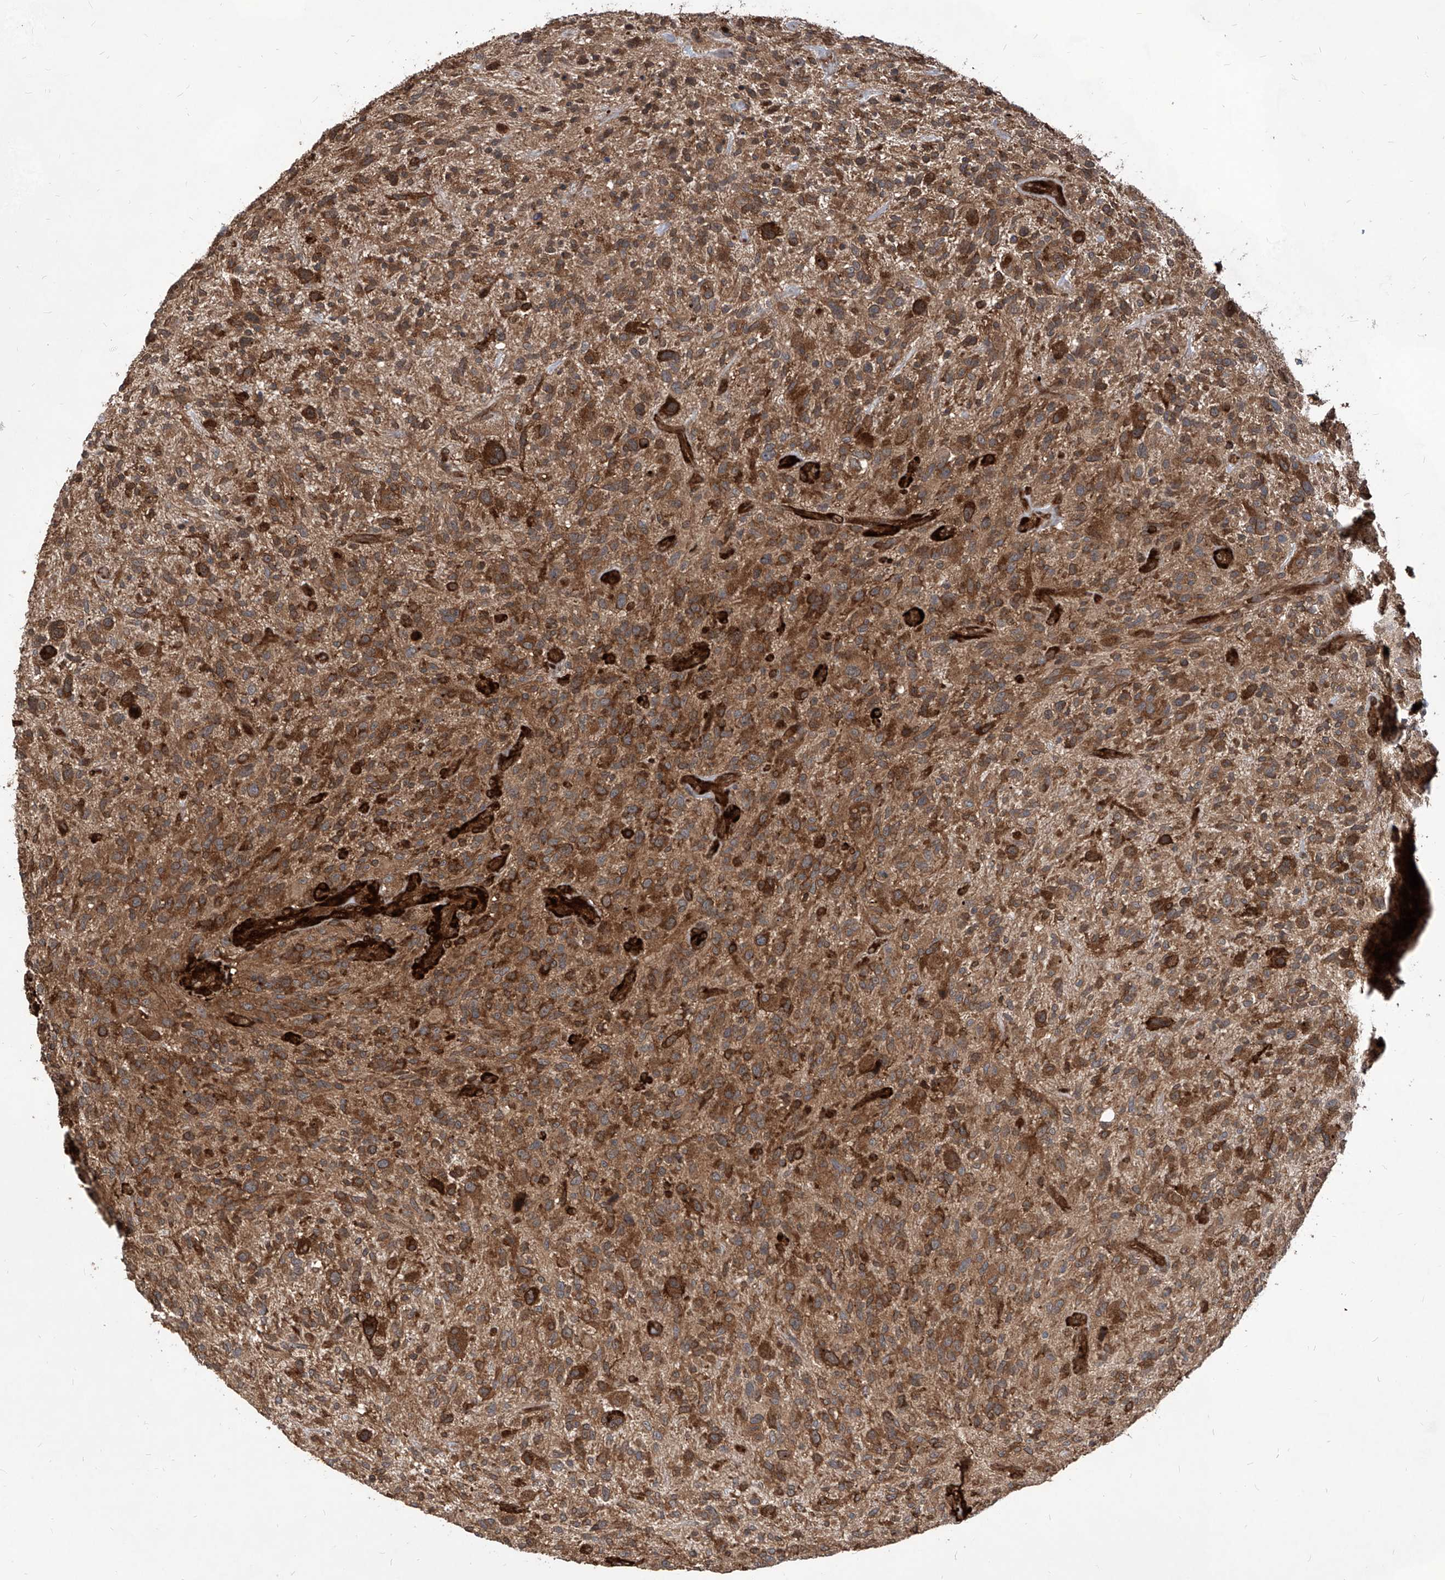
{"staining": {"intensity": "moderate", "quantity": ">75%", "location": "cytoplasmic/membranous"}, "tissue": "glioma", "cell_type": "Tumor cells", "image_type": "cancer", "snomed": [{"axis": "morphology", "description": "Glioma, malignant, High grade"}, {"axis": "topography", "description": "Brain"}], "caption": "This is a photomicrograph of immunohistochemistry (IHC) staining of malignant high-grade glioma, which shows moderate staining in the cytoplasmic/membranous of tumor cells.", "gene": "MAGED2", "patient": {"sex": "male", "age": 47}}